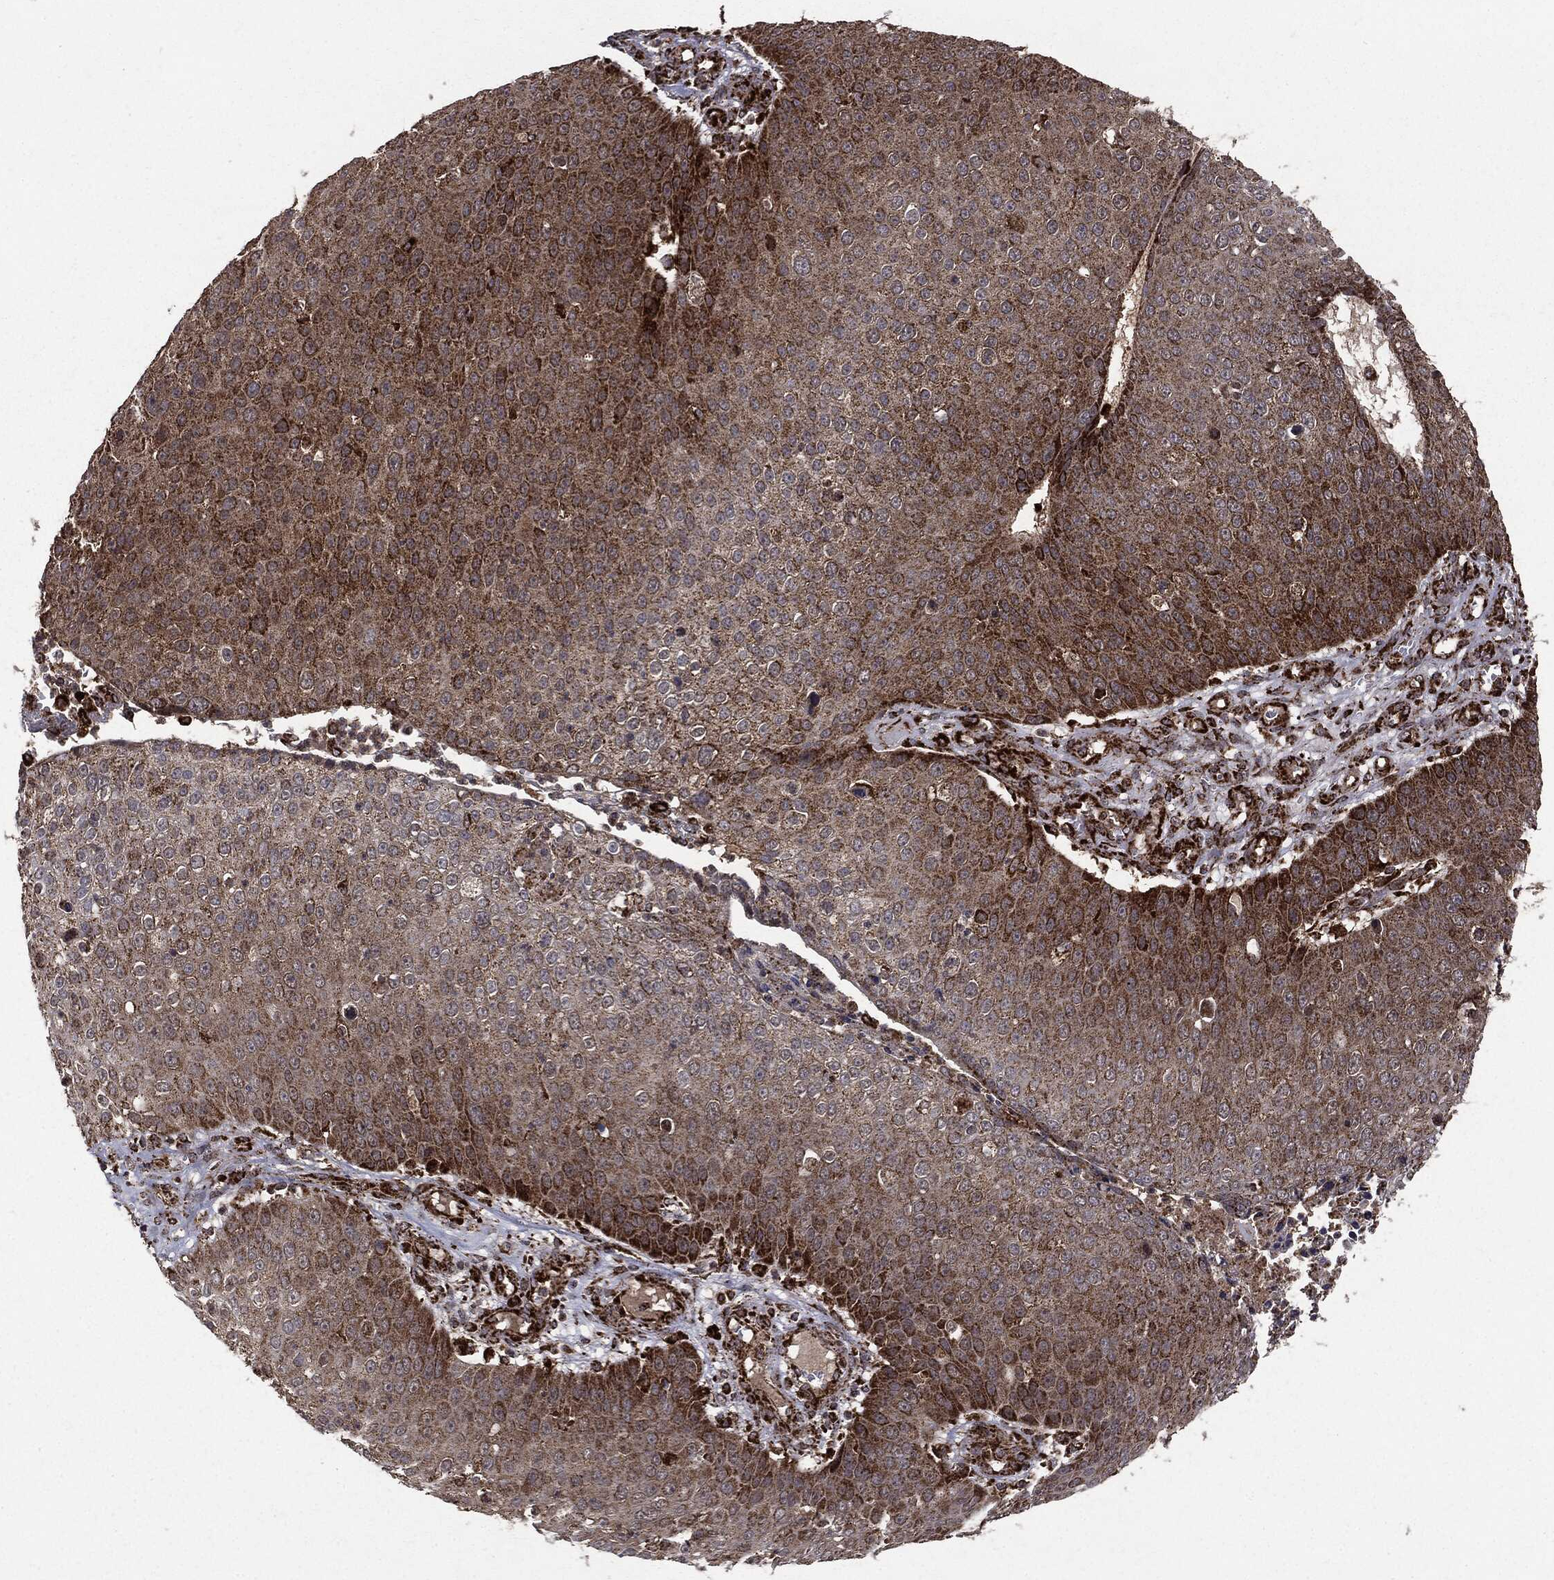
{"staining": {"intensity": "strong", "quantity": "25%-75%", "location": "cytoplasmic/membranous"}, "tissue": "skin cancer", "cell_type": "Tumor cells", "image_type": "cancer", "snomed": [{"axis": "morphology", "description": "Squamous cell carcinoma, NOS"}, {"axis": "topography", "description": "Skin"}], "caption": "This is an image of immunohistochemistry staining of skin cancer (squamous cell carcinoma), which shows strong staining in the cytoplasmic/membranous of tumor cells.", "gene": "MAP2K1", "patient": {"sex": "male", "age": 71}}